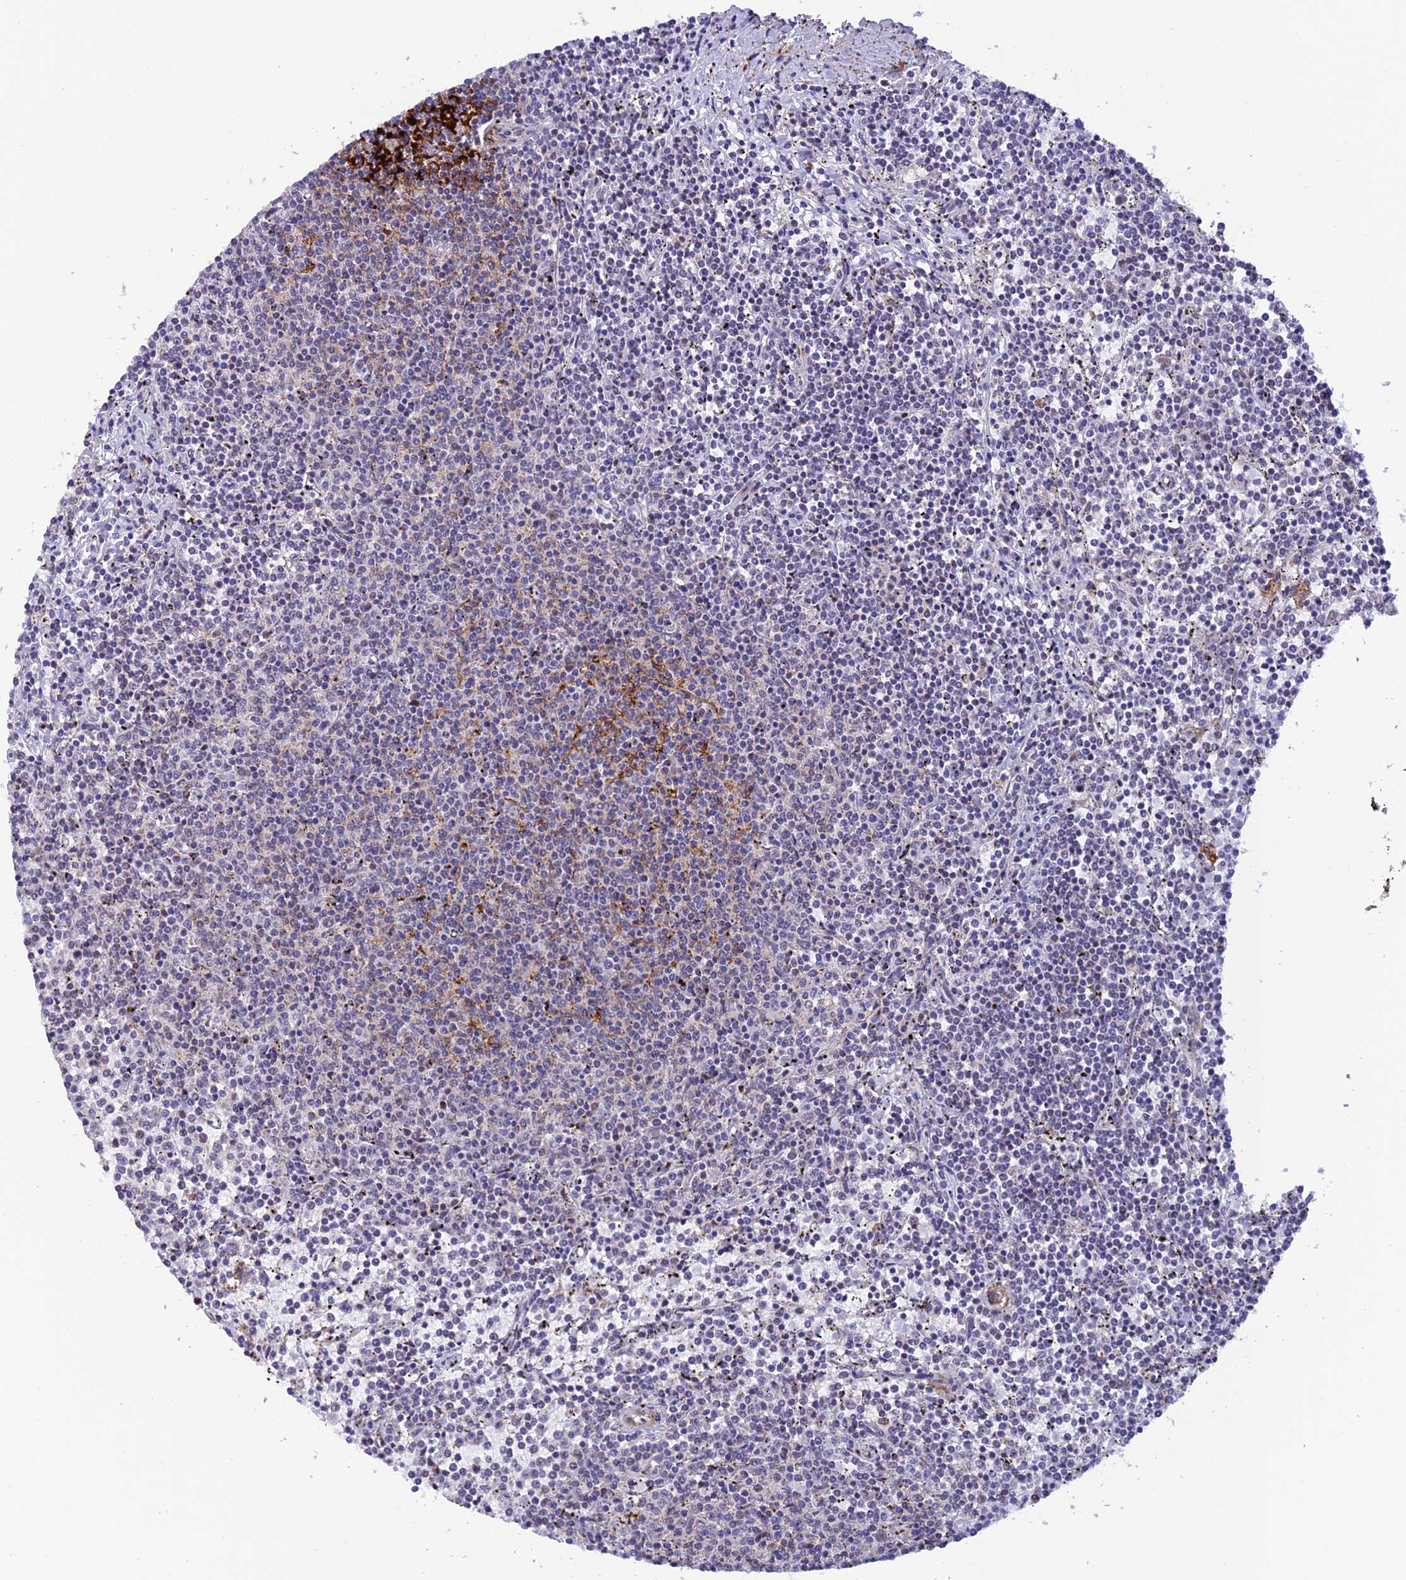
{"staining": {"intensity": "negative", "quantity": "none", "location": "none"}, "tissue": "lymphoma", "cell_type": "Tumor cells", "image_type": "cancer", "snomed": [{"axis": "morphology", "description": "Malignant lymphoma, non-Hodgkin's type, Low grade"}, {"axis": "topography", "description": "Spleen"}], "caption": "An IHC histopathology image of low-grade malignant lymphoma, non-Hodgkin's type is shown. There is no staining in tumor cells of low-grade malignant lymphoma, non-Hodgkin's type. The staining was performed using DAB (3,3'-diaminobenzidine) to visualize the protein expression in brown, while the nuclei were stained in blue with hematoxylin (Magnification: 20x).", "gene": "WDR55", "patient": {"sex": "female", "age": 50}}